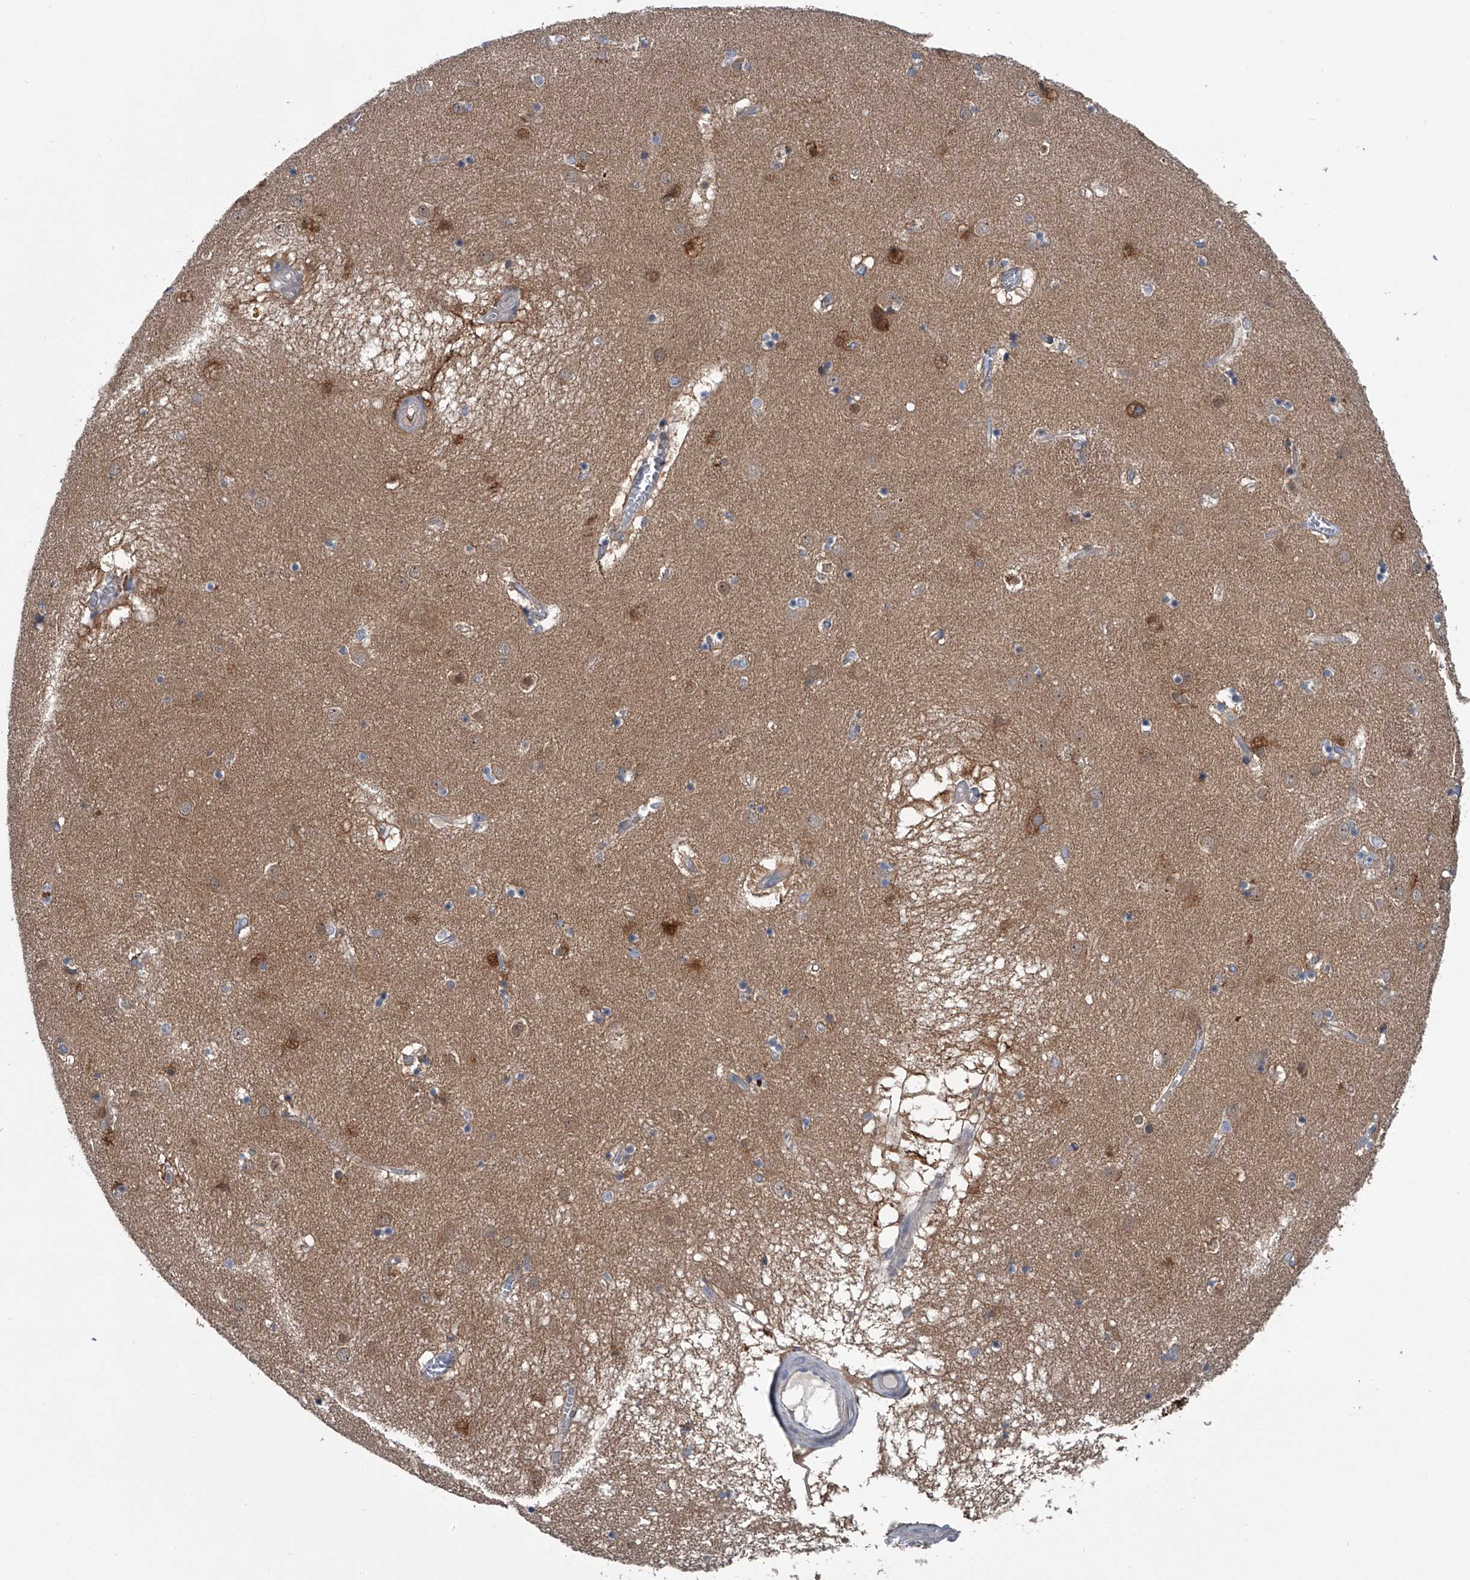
{"staining": {"intensity": "moderate", "quantity": "<25%", "location": "cytoplasmic/membranous"}, "tissue": "caudate", "cell_type": "Glial cells", "image_type": "normal", "snomed": [{"axis": "morphology", "description": "Normal tissue, NOS"}, {"axis": "topography", "description": "Lateral ventricle wall"}], "caption": "This micrograph displays immunohistochemistry (IHC) staining of unremarkable caudate, with low moderate cytoplasmic/membranous expression in about <25% of glial cells.", "gene": "PPP2R5D", "patient": {"sex": "male", "age": 70}}